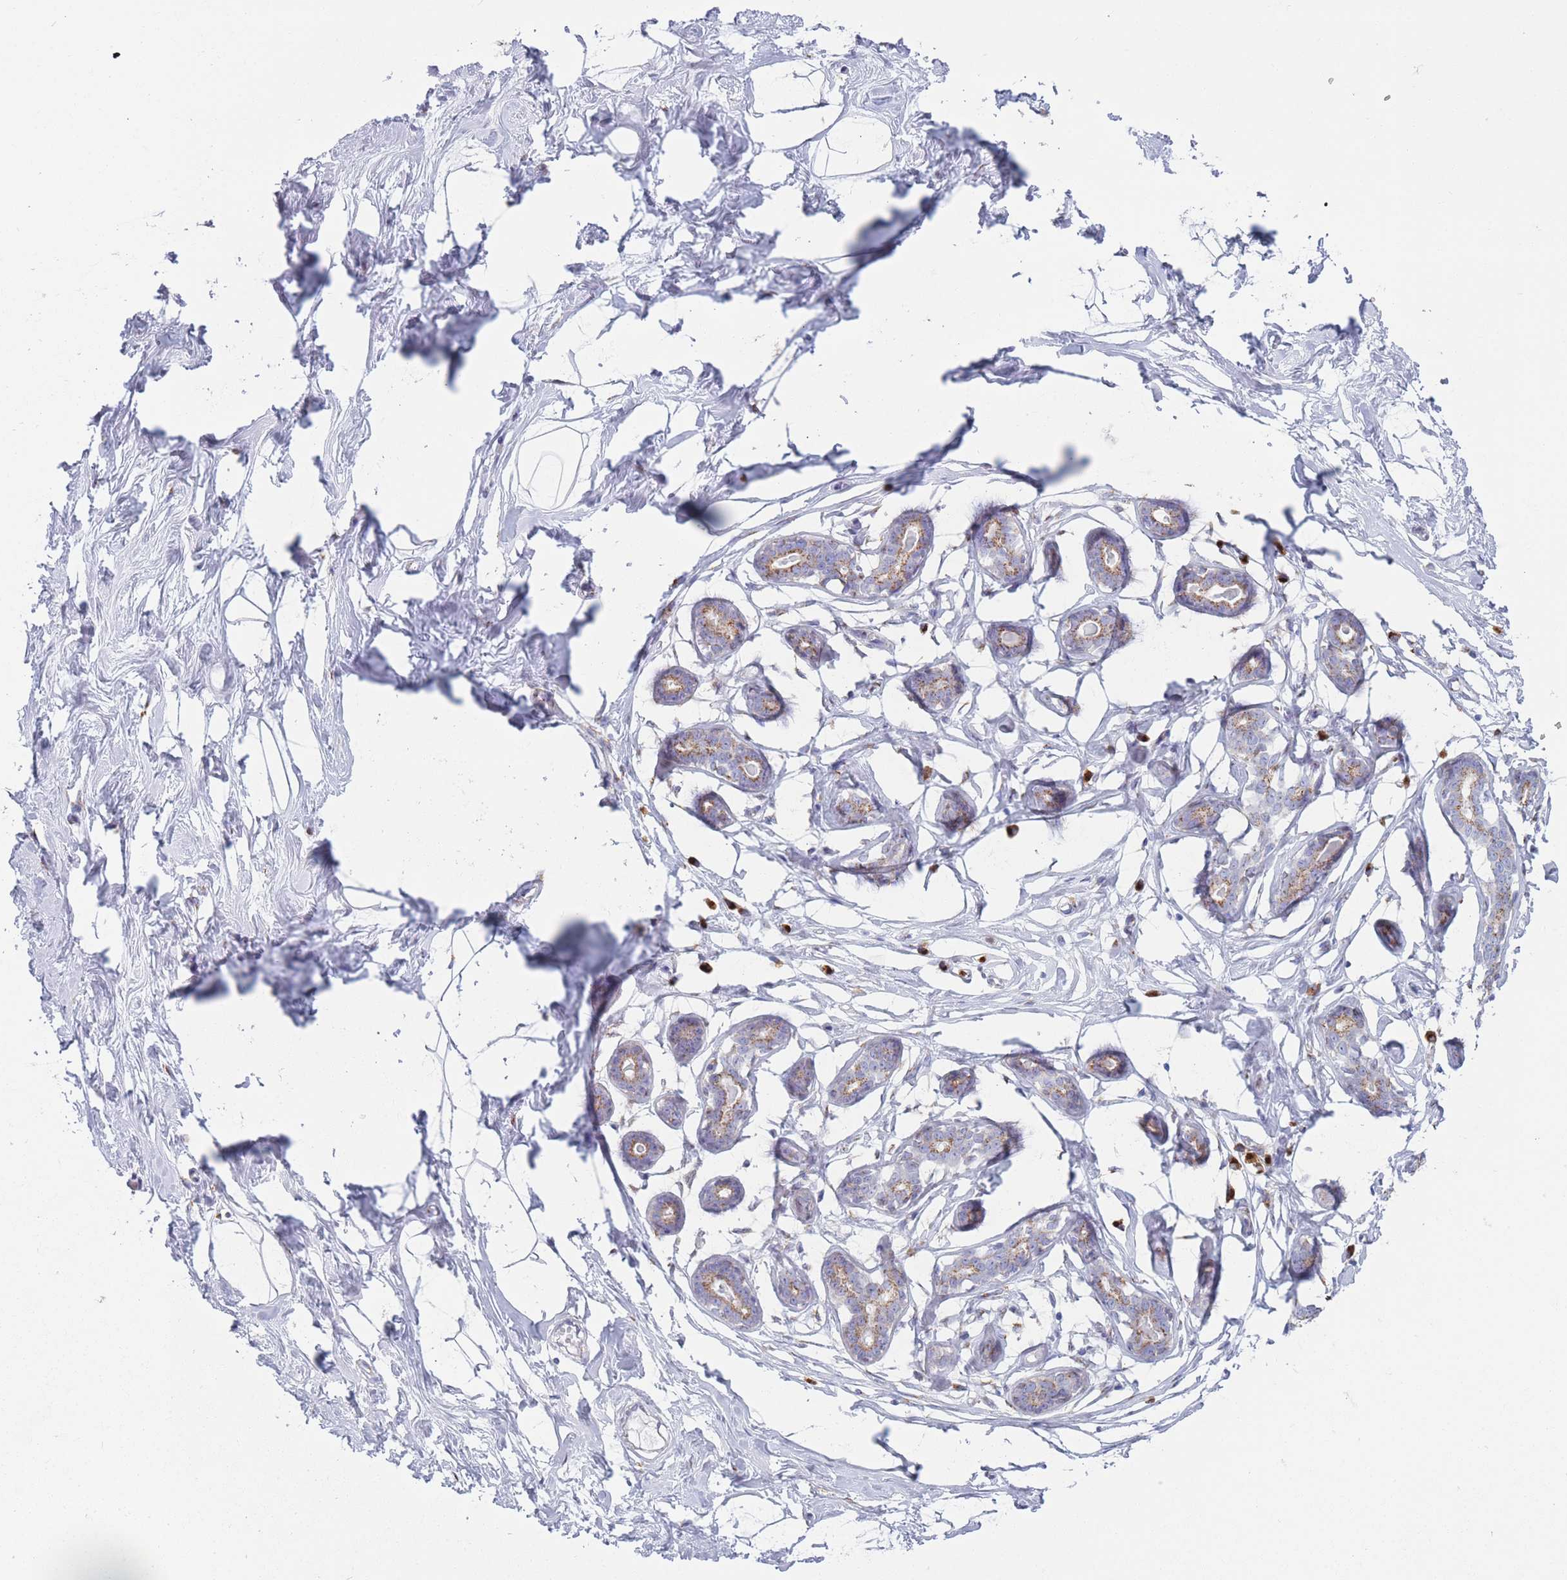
{"staining": {"intensity": "negative", "quantity": "none", "location": "none"}, "tissue": "breast", "cell_type": "Adipocytes", "image_type": "normal", "snomed": [{"axis": "morphology", "description": "Normal tissue, NOS"}, {"axis": "morphology", "description": "Adenoma, NOS"}, {"axis": "topography", "description": "Breast"}], "caption": "The micrograph displays no significant positivity in adipocytes of breast.", "gene": "MRPL30", "patient": {"sex": "female", "age": 23}}